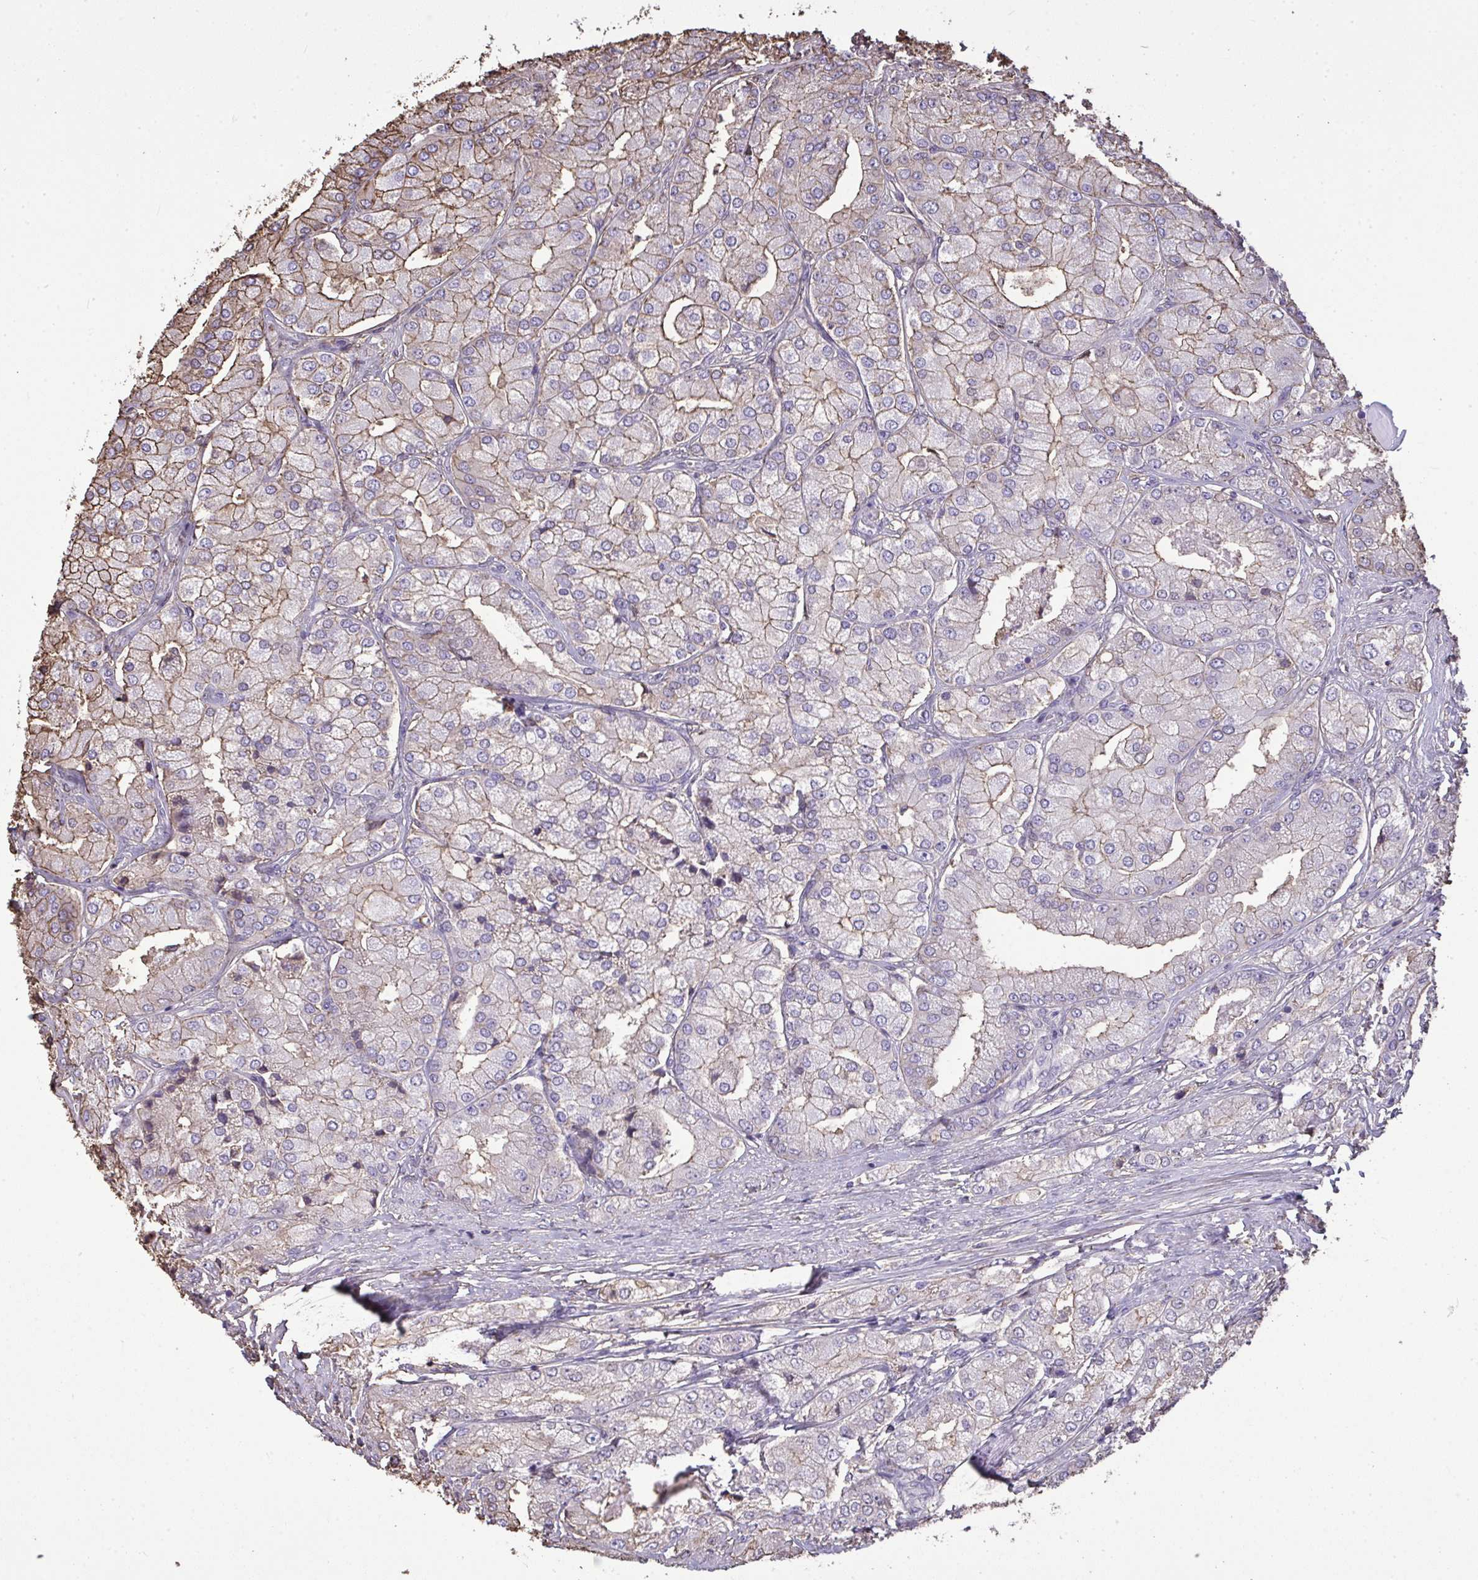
{"staining": {"intensity": "moderate", "quantity": "<25%", "location": "cytoplasmic/membranous"}, "tissue": "prostate cancer", "cell_type": "Tumor cells", "image_type": "cancer", "snomed": [{"axis": "morphology", "description": "Adenocarcinoma, High grade"}, {"axis": "topography", "description": "Prostate"}], "caption": "Moderate cytoplasmic/membranous protein positivity is present in approximately <25% of tumor cells in prostate cancer. The protein is shown in brown color, while the nuclei are stained blue.", "gene": "ANXA5", "patient": {"sex": "male", "age": 61}}